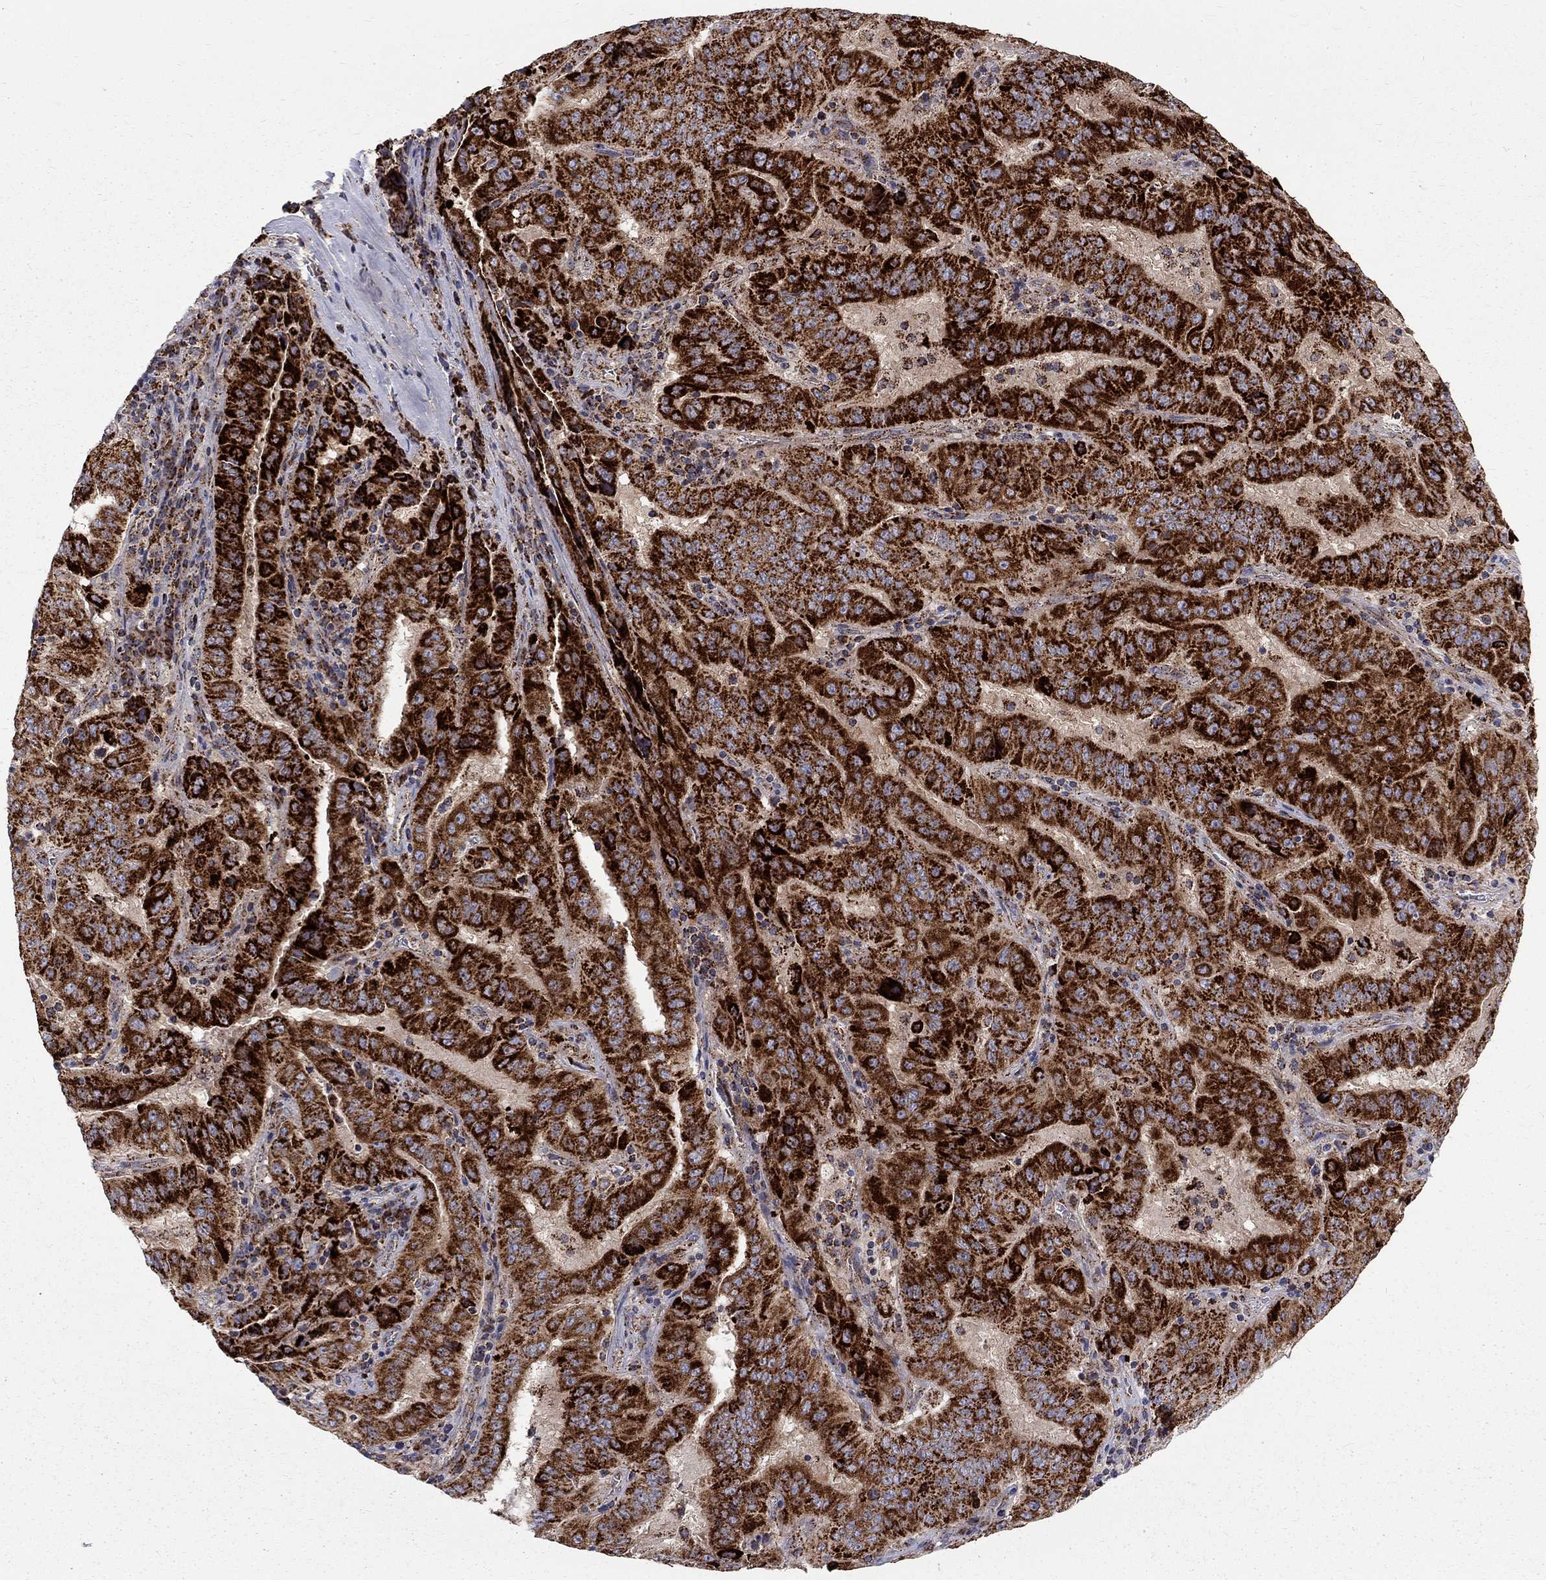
{"staining": {"intensity": "strong", "quantity": ">75%", "location": "cytoplasmic/membranous"}, "tissue": "pancreatic cancer", "cell_type": "Tumor cells", "image_type": "cancer", "snomed": [{"axis": "morphology", "description": "Adenocarcinoma, NOS"}, {"axis": "topography", "description": "Pancreas"}], "caption": "Tumor cells demonstrate high levels of strong cytoplasmic/membranous staining in about >75% of cells in pancreatic cancer.", "gene": "ALDH1B1", "patient": {"sex": "male", "age": 63}}